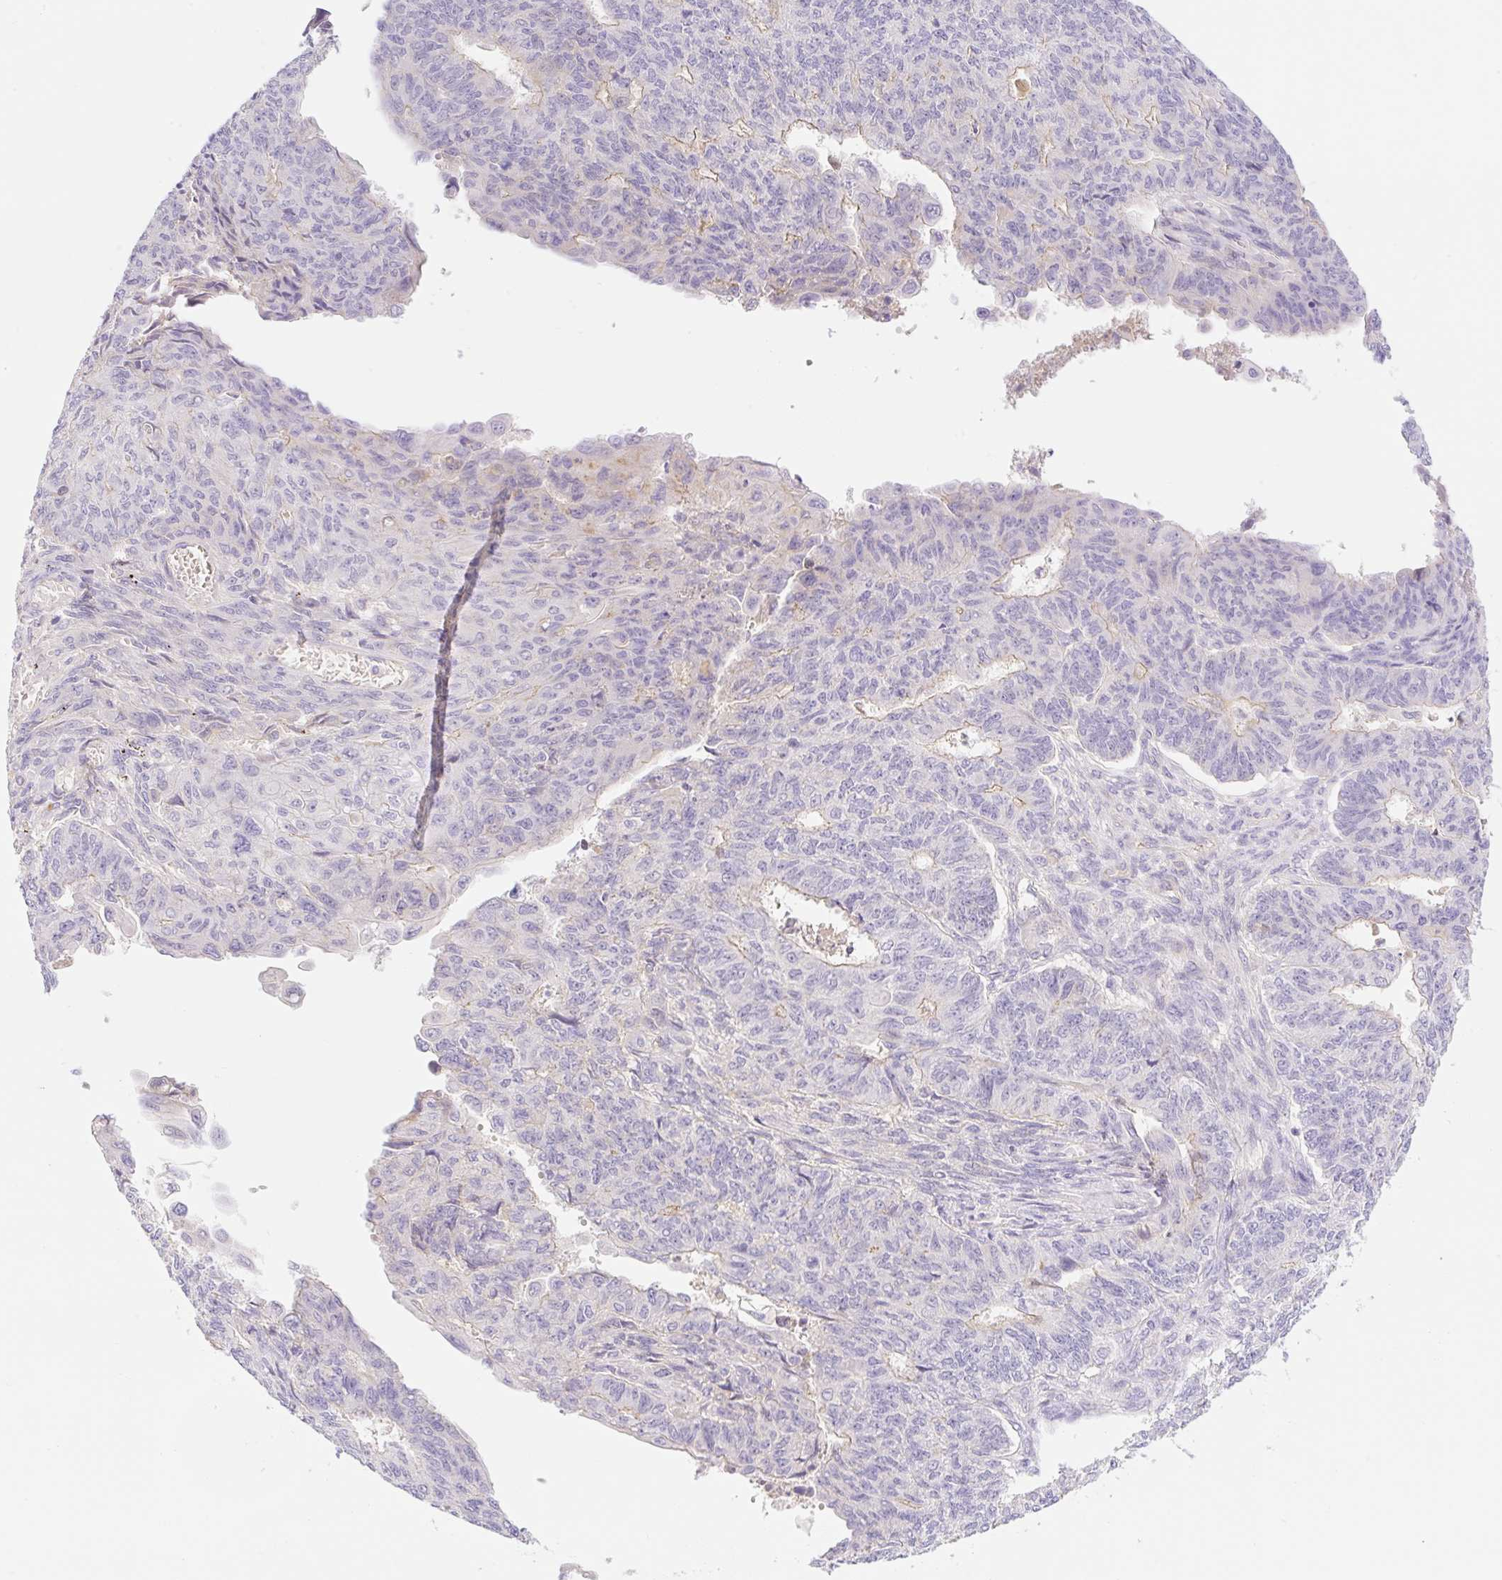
{"staining": {"intensity": "negative", "quantity": "none", "location": "none"}, "tissue": "endometrial cancer", "cell_type": "Tumor cells", "image_type": "cancer", "snomed": [{"axis": "morphology", "description": "Adenocarcinoma, NOS"}, {"axis": "topography", "description": "Endometrium"}], "caption": "An image of human adenocarcinoma (endometrial) is negative for staining in tumor cells. (Stains: DAB IHC with hematoxylin counter stain, Microscopy: brightfield microscopy at high magnification).", "gene": "DENND5A", "patient": {"sex": "female", "age": 32}}